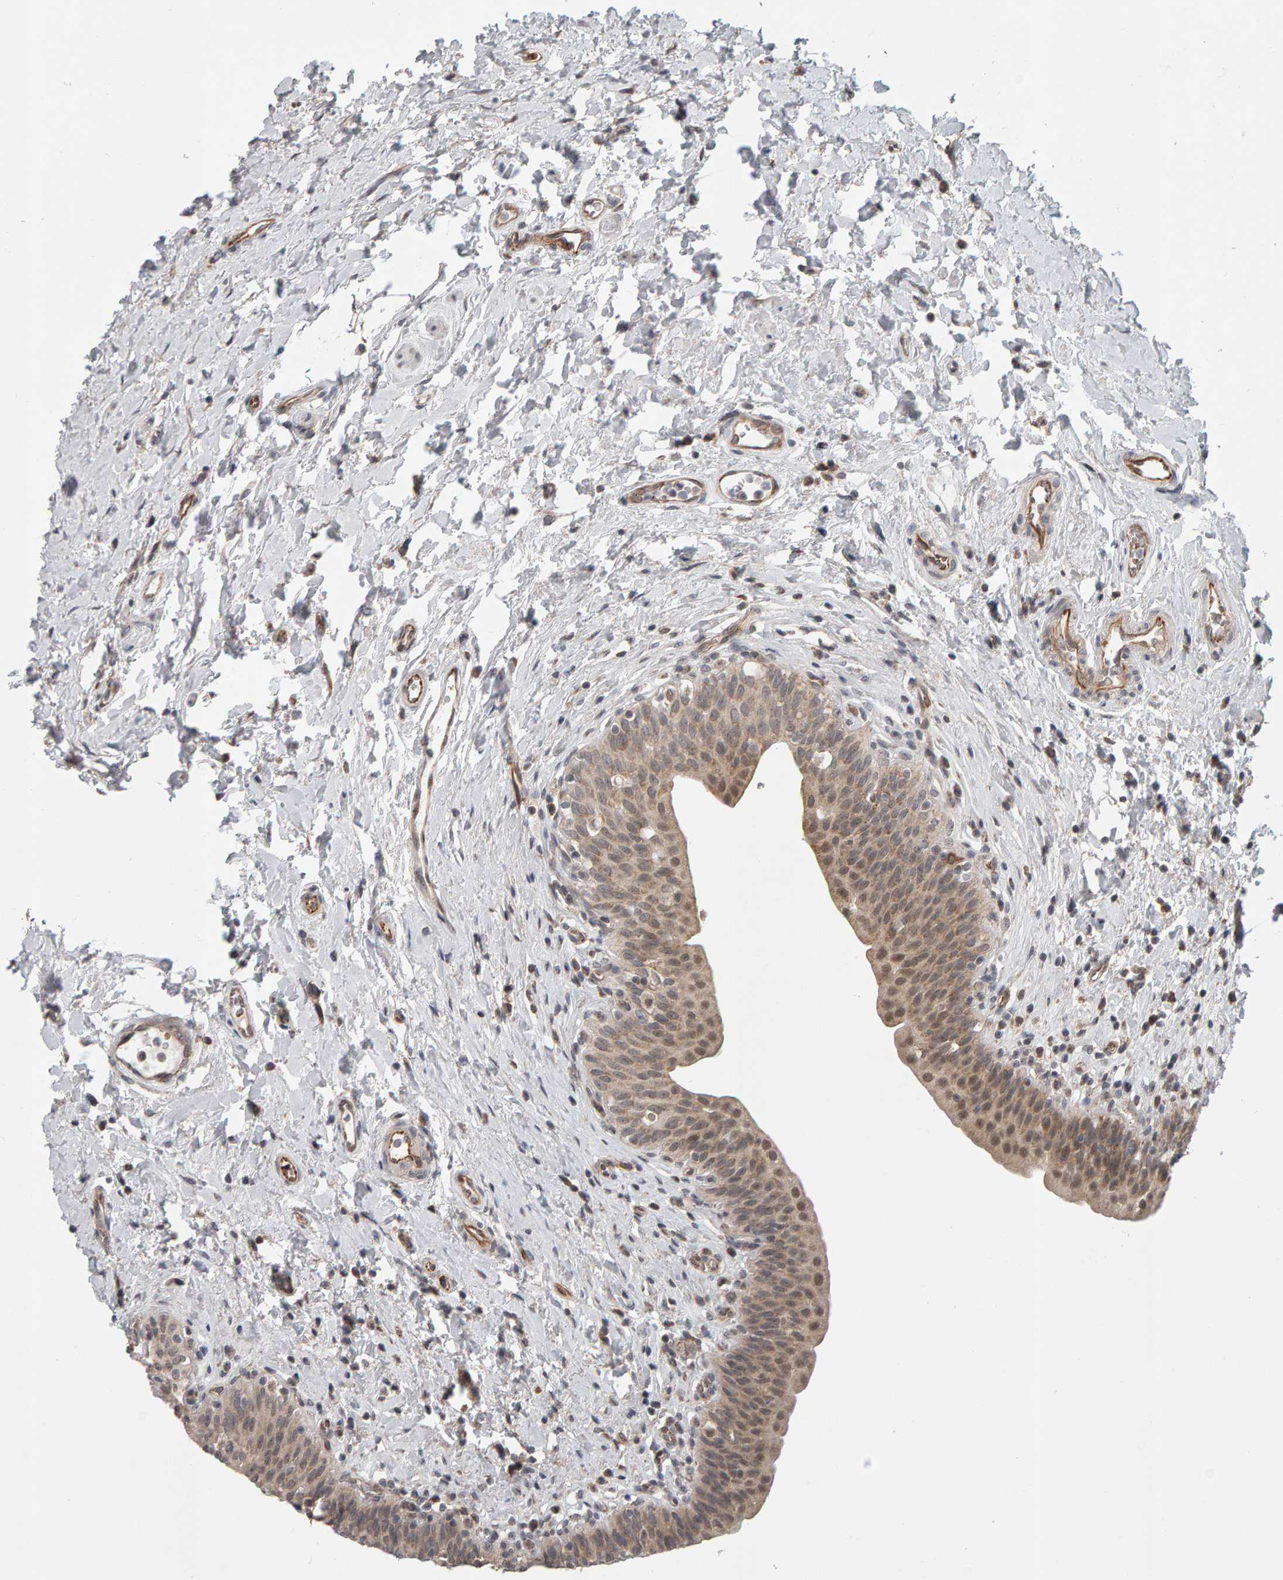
{"staining": {"intensity": "moderate", "quantity": ">75%", "location": "cytoplasmic/membranous,nuclear"}, "tissue": "urinary bladder", "cell_type": "Urothelial cells", "image_type": "normal", "snomed": [{"axis": "morphology", "description": "Normal tissue, NOS"}, {"axis": "topography", "description": "Urinary bladder"}], "caption": "Immunohistochemical staining of normal urinary bladder exhibits moderate cytoplasmic/membranous,nuclear protein positivity in approximately >75% of urothelial cells.", "gene": "DAP3", "patient": {"sex": "male", "age": 83}}